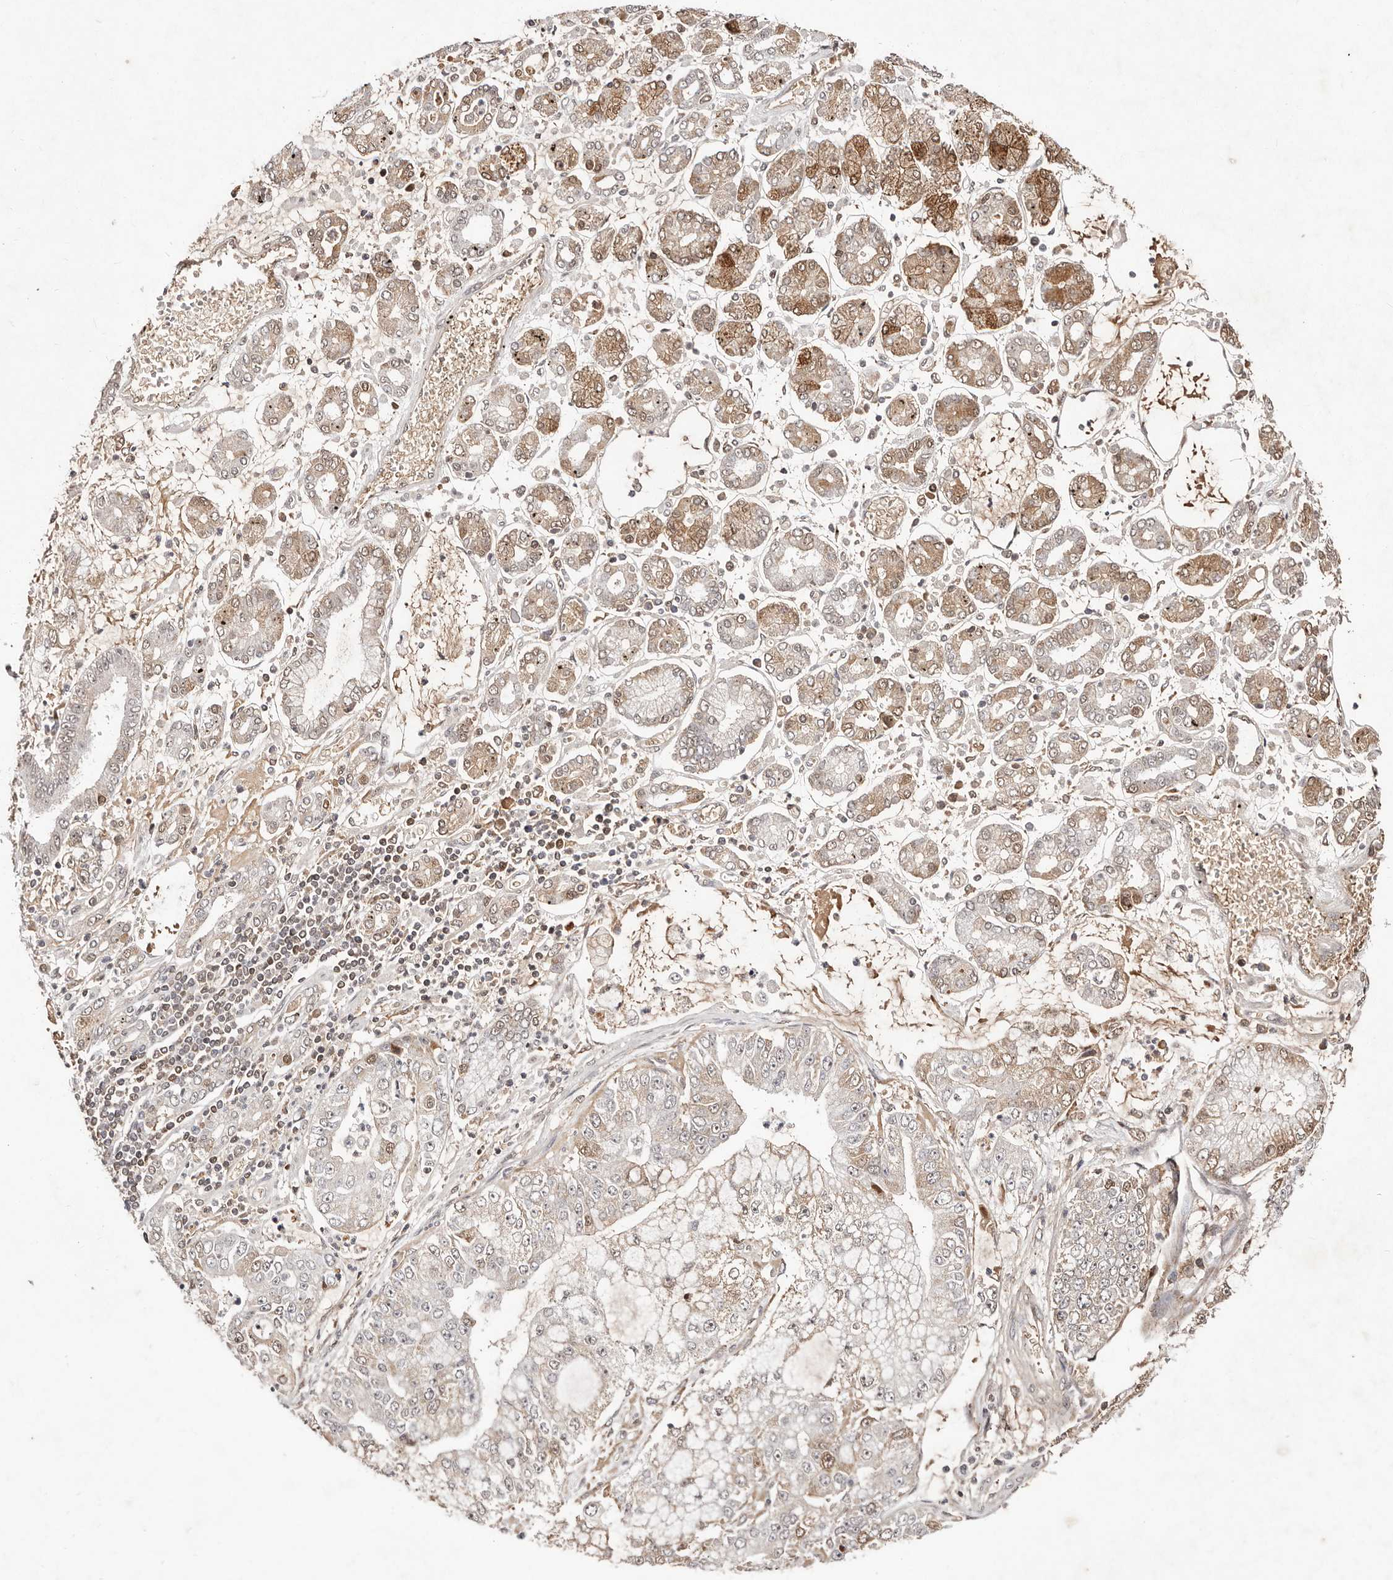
{"staining": {"intensity": "weak", "quantity": "<25%", "location": "nuclear"}, "tissue": "stomach cancer", "cell_type": "Tumor cells", "image_type": "cancer", "snomed": [{"axis": "morphology", "description": "Adenocarcinoma, NOS"}, {"axis": "topography", "description": "Stomach"}], "caption": "High power microscopy micrograph of an immunohistochemistry image of stomach cancer (adenocarcinoma), revealing no significant positivity in tumor cells.", "gene": "BICRAL", "patient": {"sex": "male", "age": 76}}